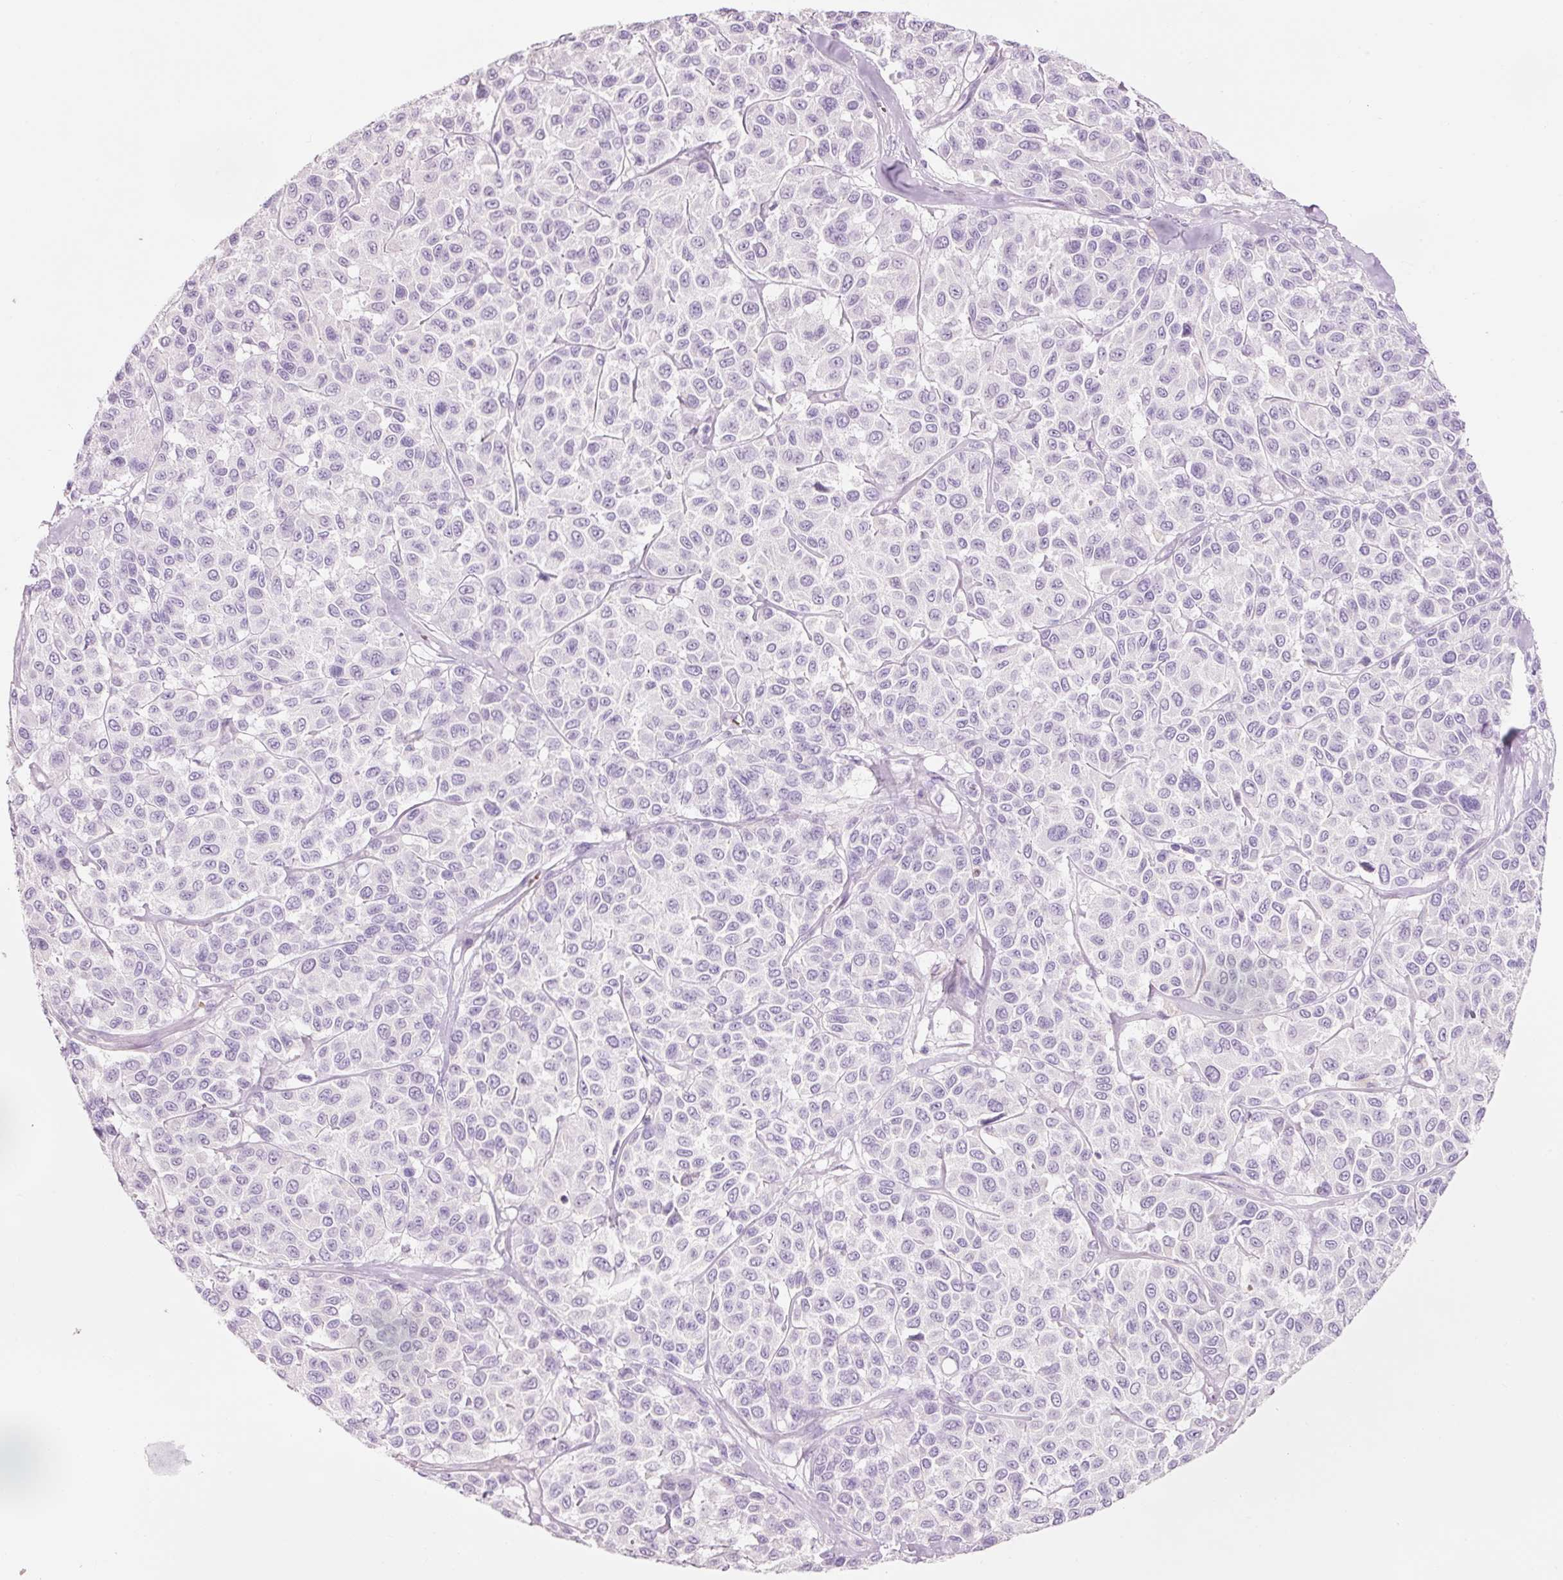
{"staining": {"intensity": "negative", "quantity": "none", "location": "none"}, "tissue": "melanoma", "cell_type": "Tumor cells", "image_type": "cancer", "snomed": [{"axis": "morphology", "description": "Malignant melanoma, NOS"}, {"axis": "topography", "description": "Skin"}], "caption": "Immunohistochemistry (IHC) histopathology image of malignant melanoma stained for a protein (brown), which exhibits no expression in tumor cells.", "gene": "DHRS11", "patient": {"sex": "female", "age": 66}}